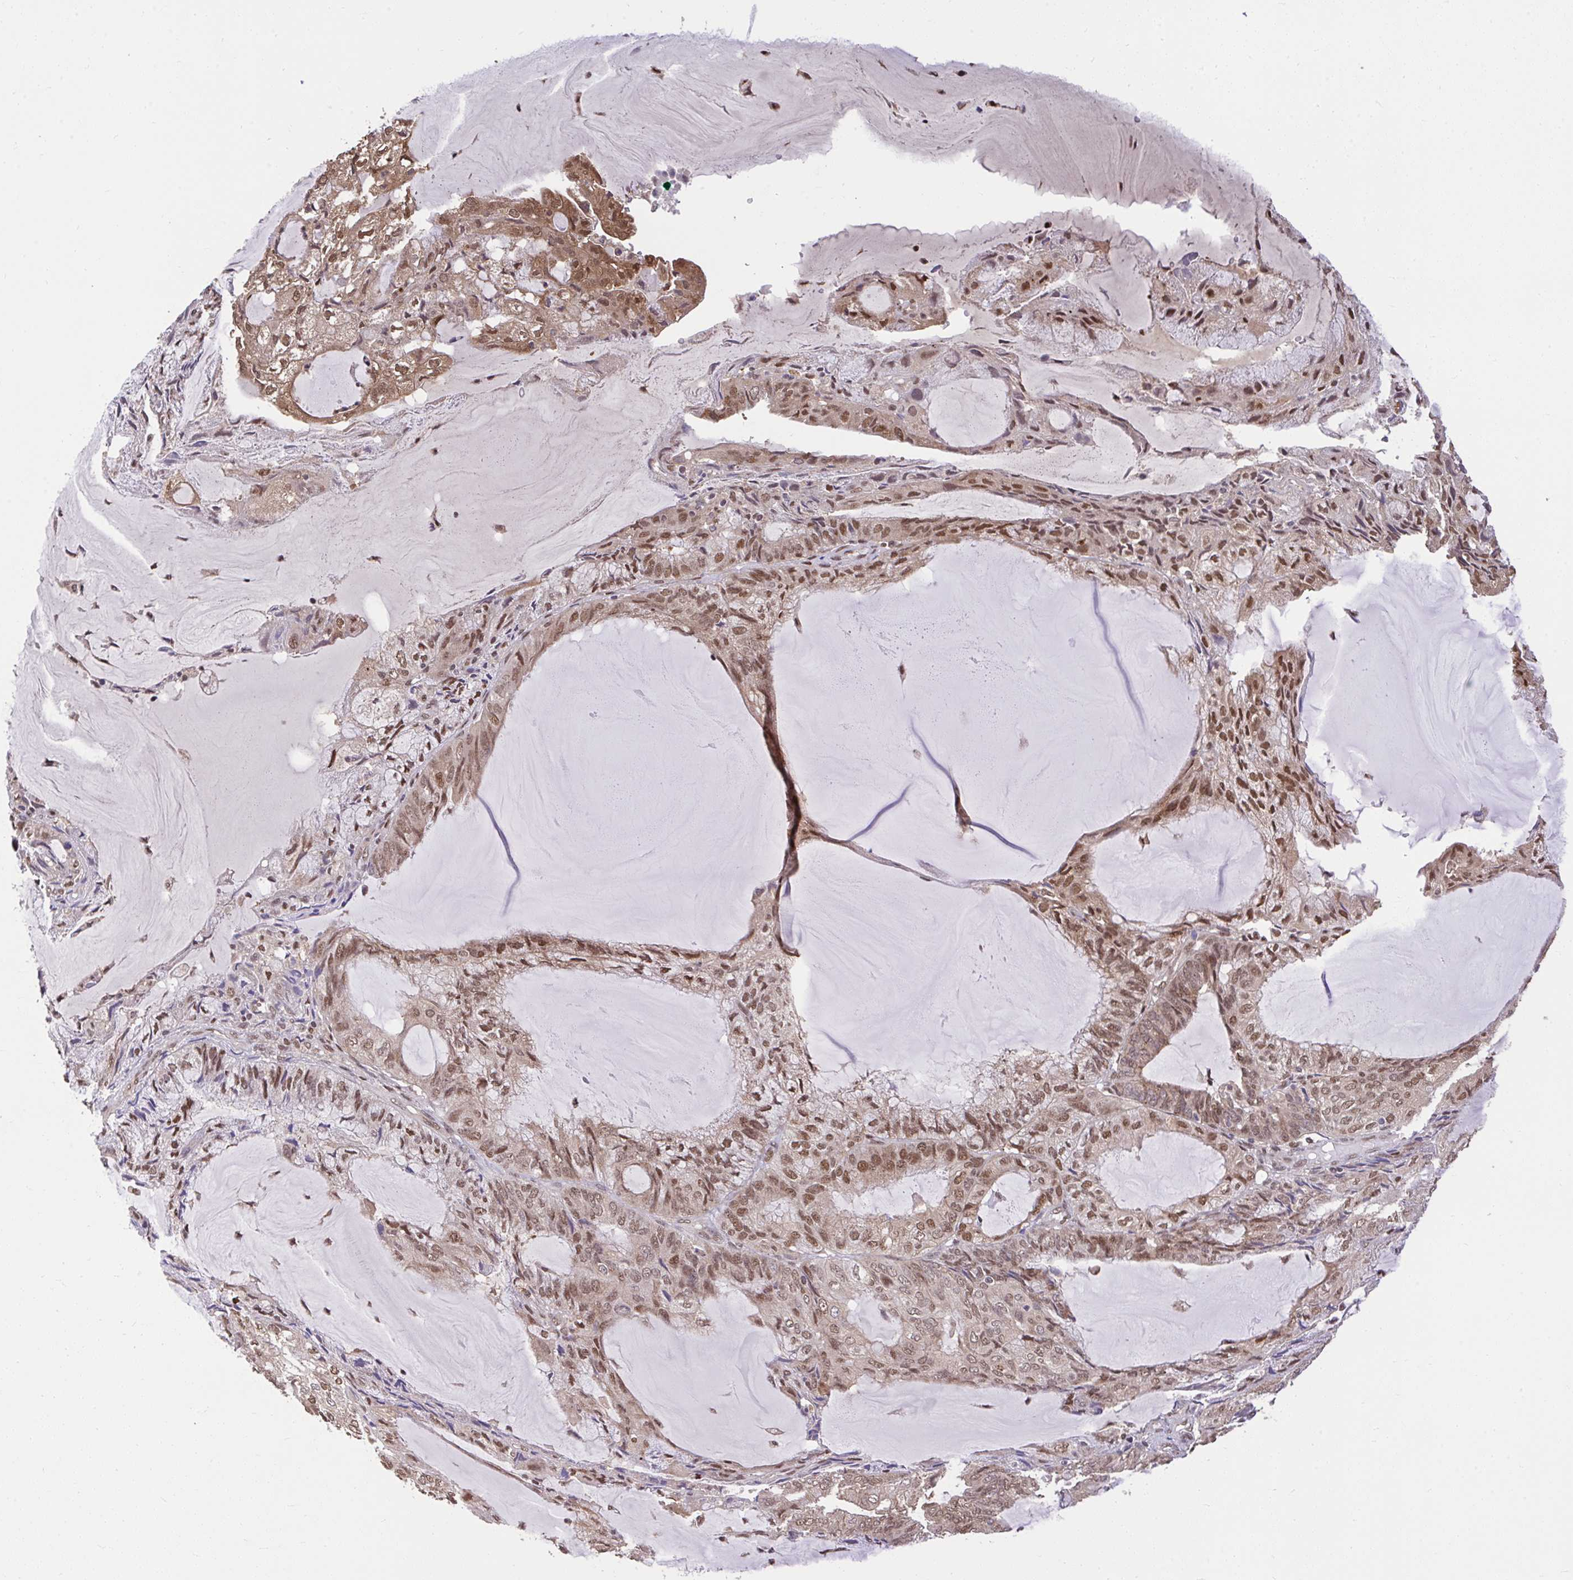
{"staining": {"intensity": "moderate", "quantity": ">75%", "location": "nuclear"}, "tissue": "endometrial cancer", "cell_type": "Tumor cells", "image_type": "cancer", "snomed": [{"axis": "morphology", "description": "Adenocarcinoma, NOS"}, {"axis": "topography", "description": "Endometrium"}], "caption": "Protein expression analysis of human endometrial cancer reveals moderate nuclear expression in about >75% of tumor cells. The staining was performed using DAB, with brown indicating positive protein expression. Nuclei are stained blue with hematoxylin.", "gene": "GLIS3", "patient": {"sex": "female", "age": 81}}